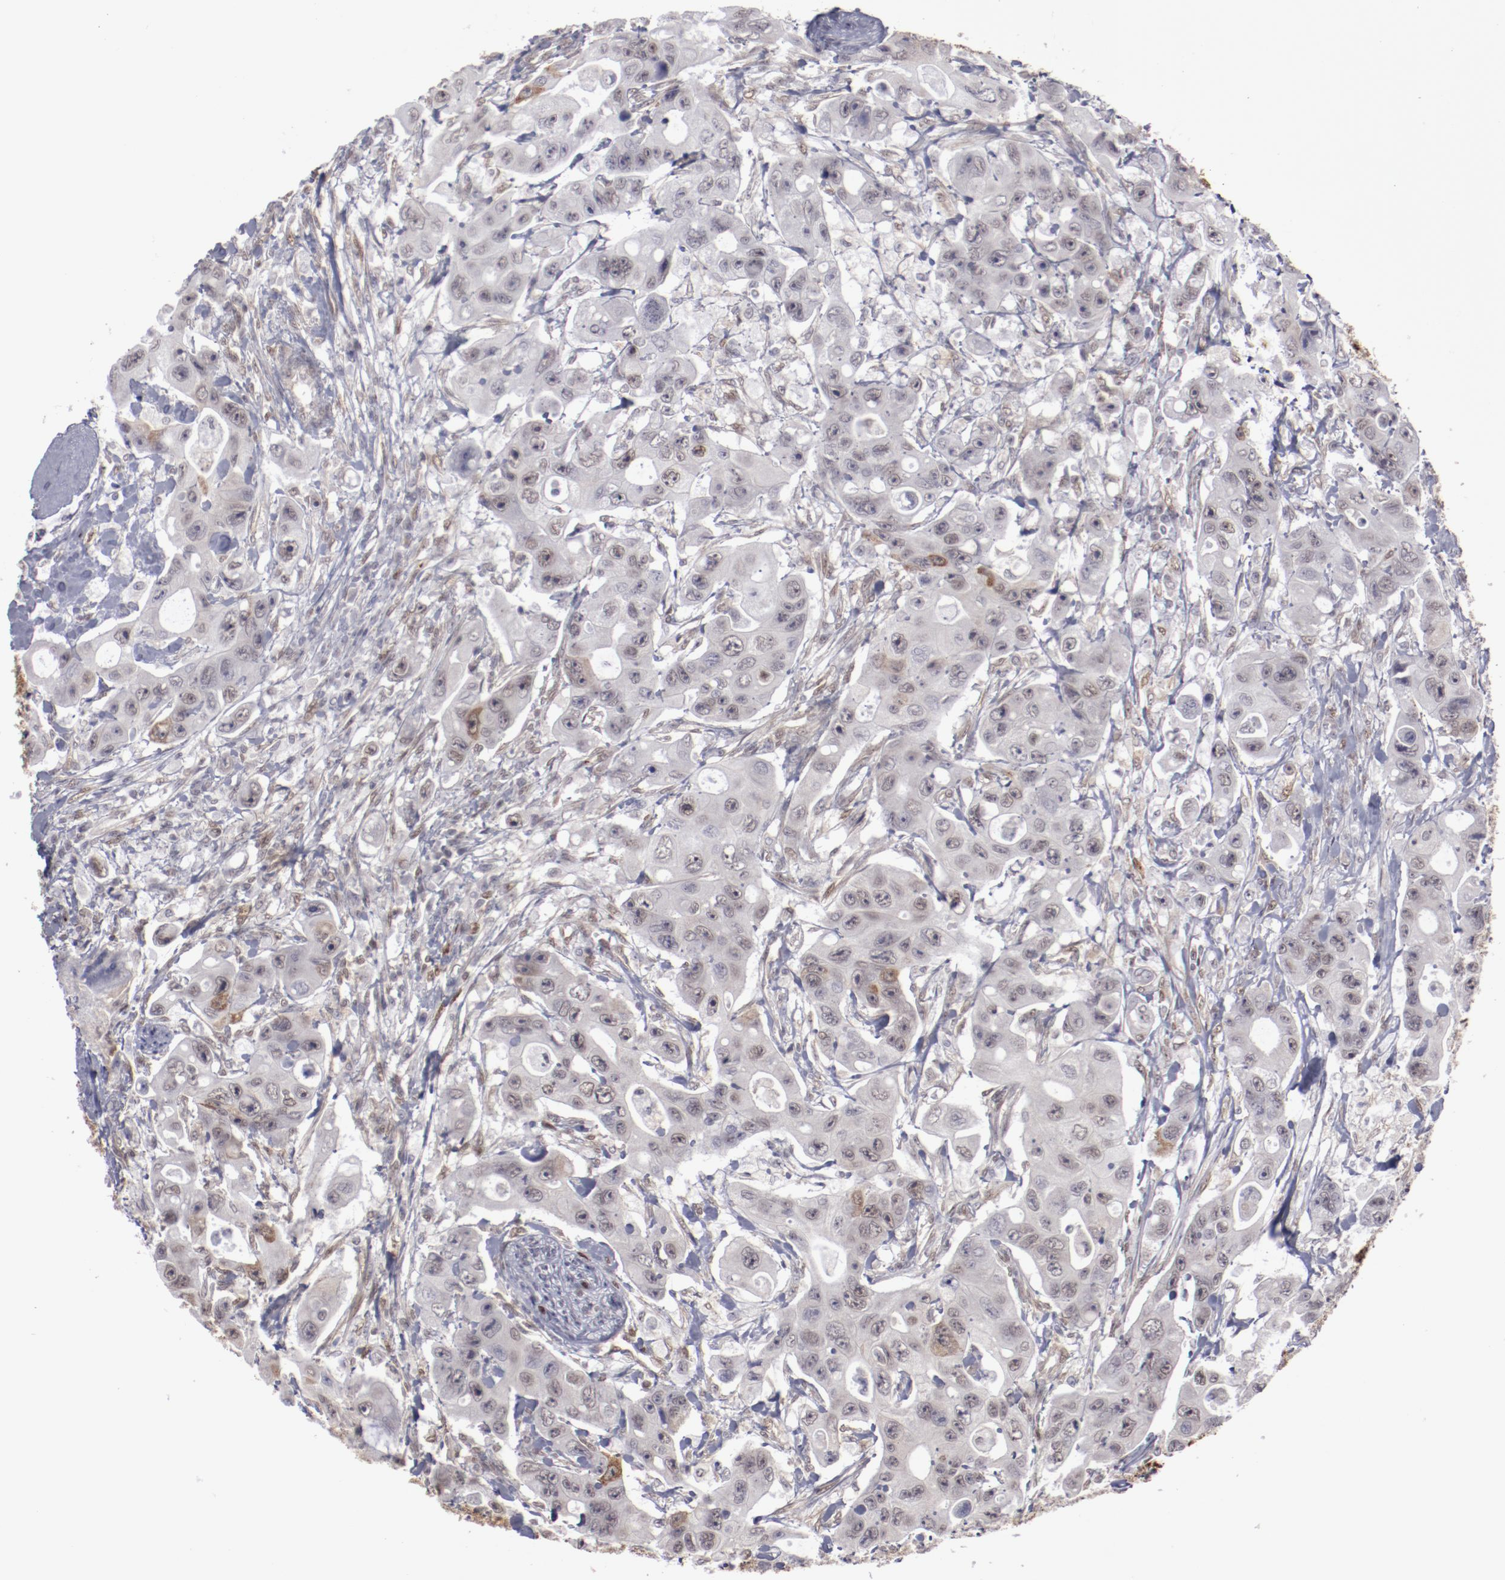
{"staining": {"intensity": "negative", "quantity": "none", "location": "none"}, "tissue": "colorectal cancer", "cell_type": "Tumor cells", "image_type": "cancer", "snomed": [{"axis": "morphology", "description": "Adenocarcinoma, NOS"}, {"axis": "topography", "description": "Colon"}], "caption": "An image of human adenocarcinoma (colorectal) is negative for staining in tumor cells.", "gene": "LEF1", "patient": {"sex": "female", "age": 46}}